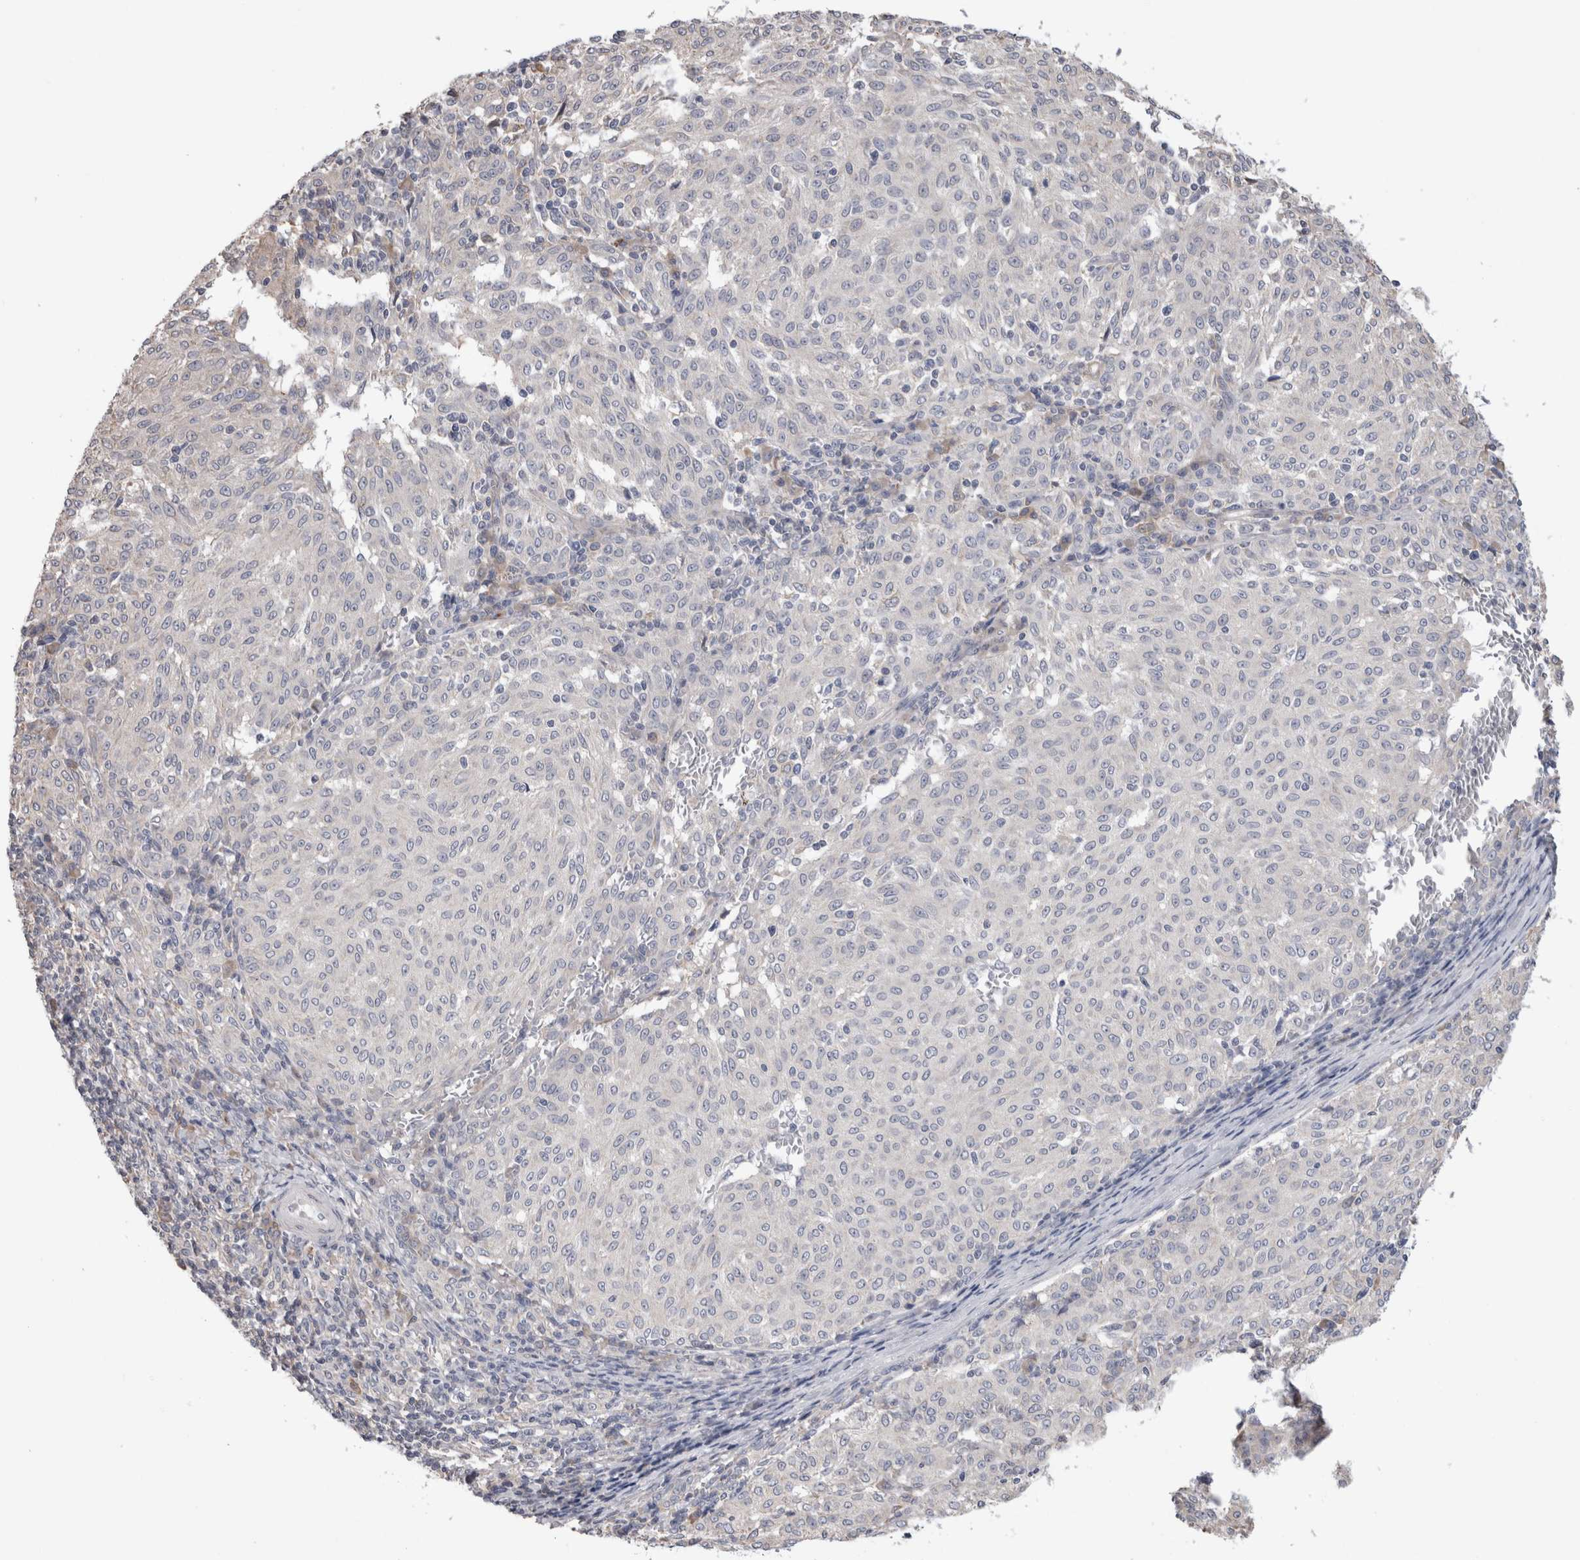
{"staining": {"intensity": "negative", "quantity": "none", "location": "none"}, "tissue": "melanoma", "cell_type": "Tumor cells", "image_type": "cancer", "snomed": [{"axis": "morphology", "description": "Malignant melanoma, NOS"}, {"axis": "topography", "description": "Skin"}], "caption": "This is an immunohistochemistry image of malignant melanoma. There is no positivity in tumor cells.", "gene": "SMAP2", "patient": {"sex": "female", "age": 72}}